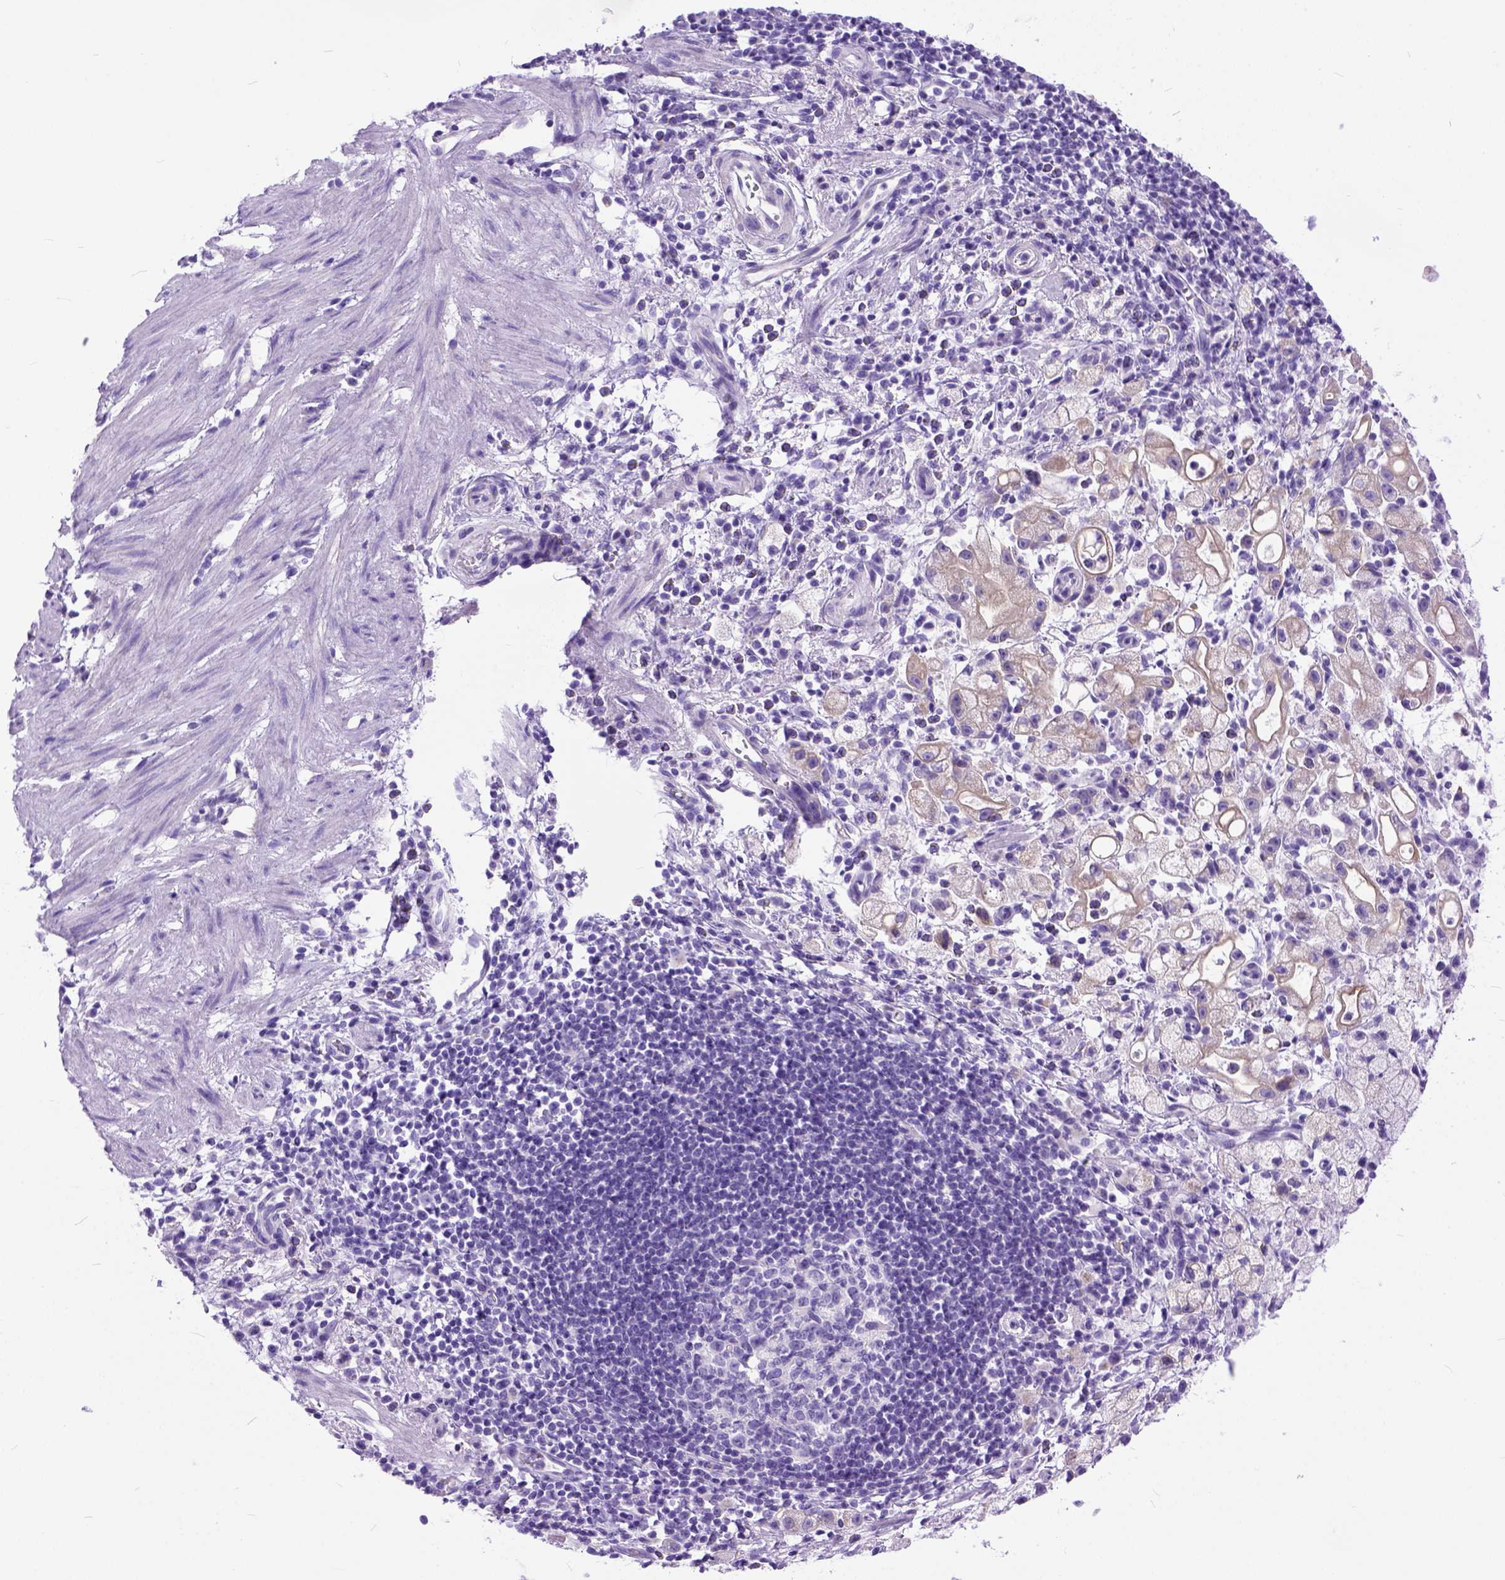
{"staining": {"intensity": "negative", "quantity": "none", "location": "none"}, "tissue": "stomach cancer", "cell_type": "Tumor cells", "image_type": "cancer", "snomed": [{"axis": "morphology", "description": "Adenocarcinoma, NOS"}, {"axis": "topography", "description": "Stomach"}], "caption": "Immunohistochemistry of human stomach cancer (adenocarcinoma) shows no positivity in tumor cells.", "gene": "PPL", "patient": {"sex": "male", "age": 58}}